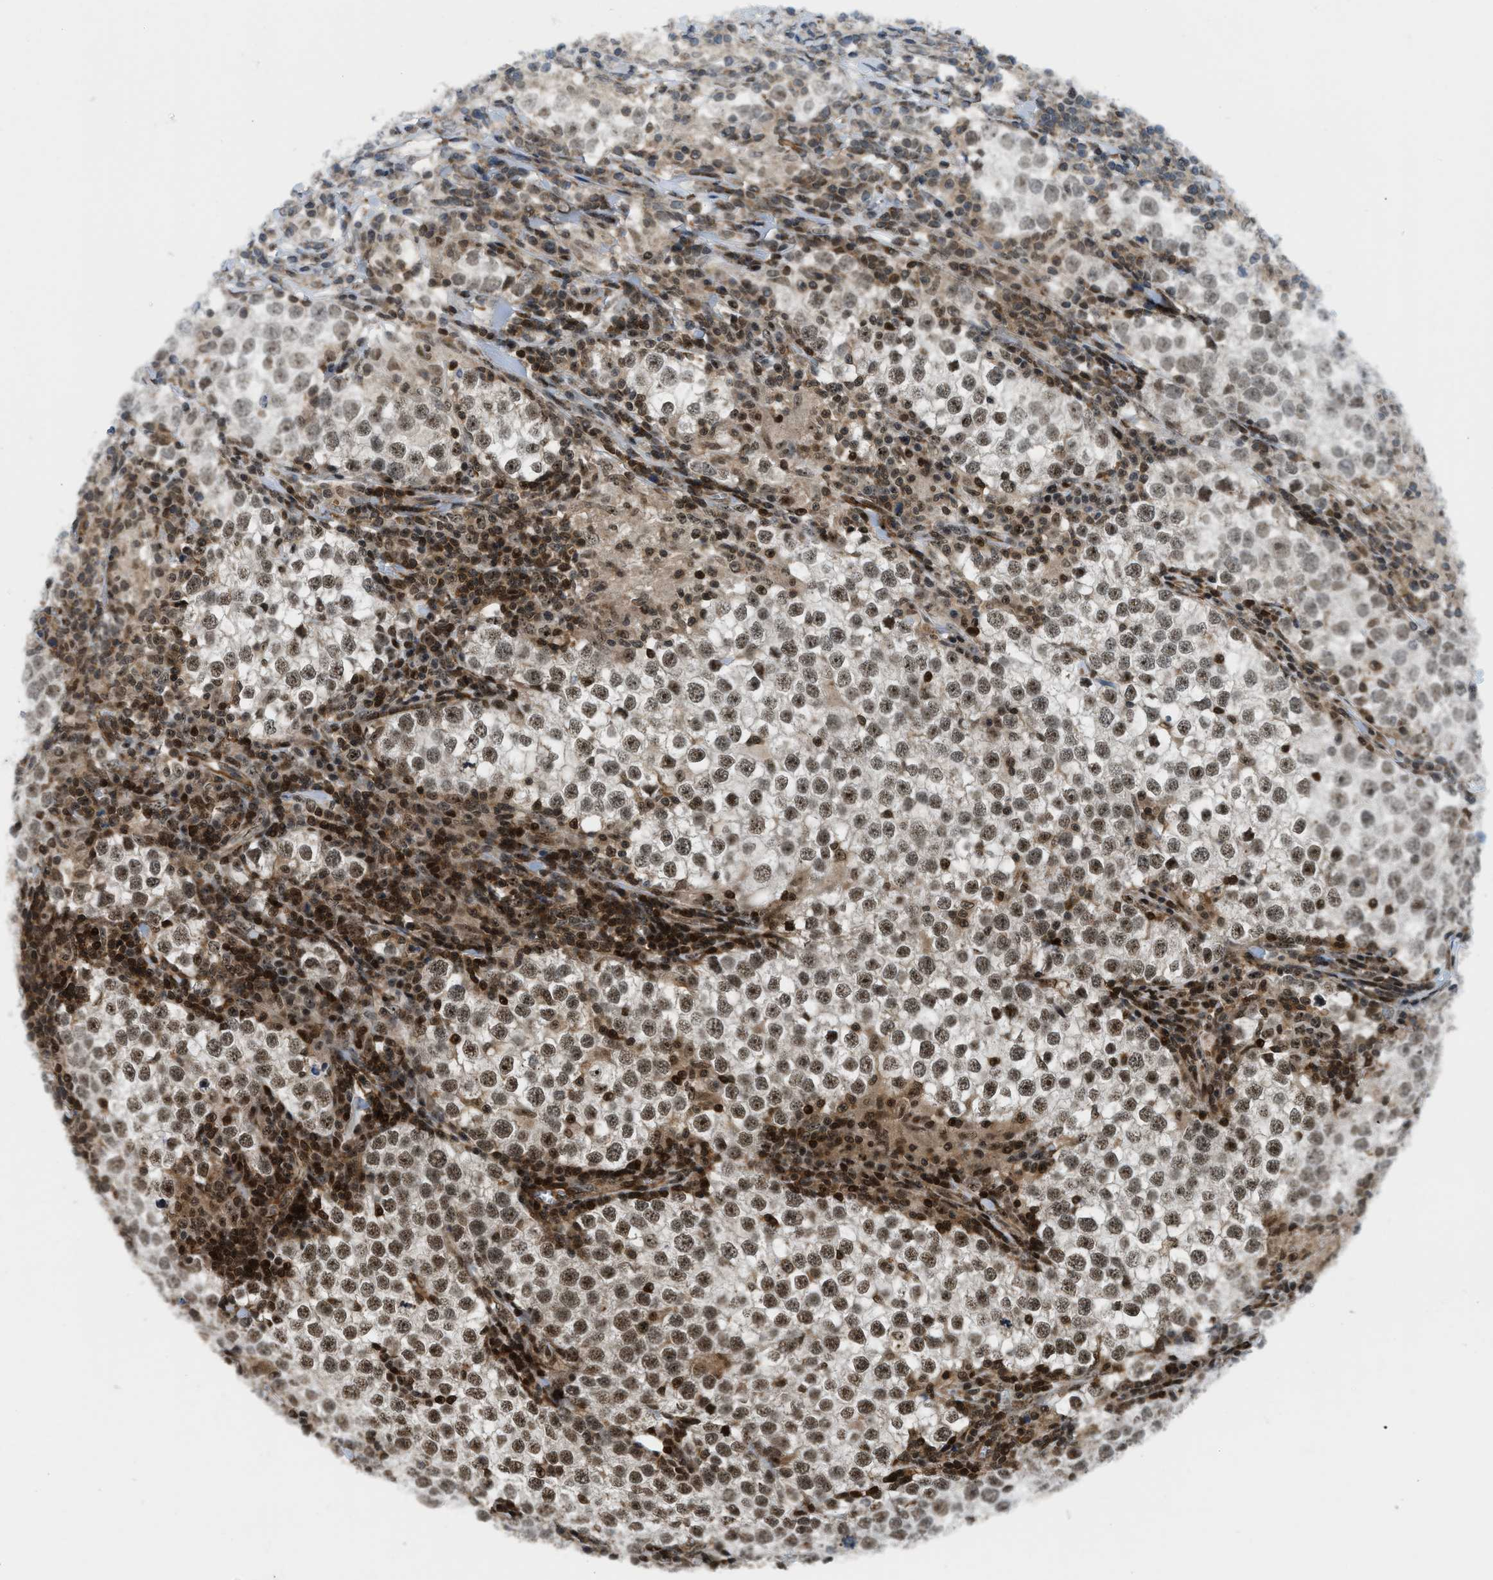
{"staining": {"intensity": "moderate", "quantity": ">75%", "location": "nuclear"}, "tissue": "testis cancer", "cell_type": "Tumor cells", "image_type": "cancer", "snomed": [{"axis": "morphology", "description": "Seminoma, NOS"}, {"axis": "morphology", "description": "Carcinoma, Embryonal, NOS"}, {"axis": "topography", "description": "Testis"}], "caption": "Immunohistochemistry (IHC) photomicrograph of neoplastic tissue: testis seminoma stained using IHC exhibits medium levels of moderate protein expression localized specifically in the nuclear of tumor cells, appearing as a nuclear brown color.", "gene": "E2F1", "patient": {"sex": "male", "age": 36}}